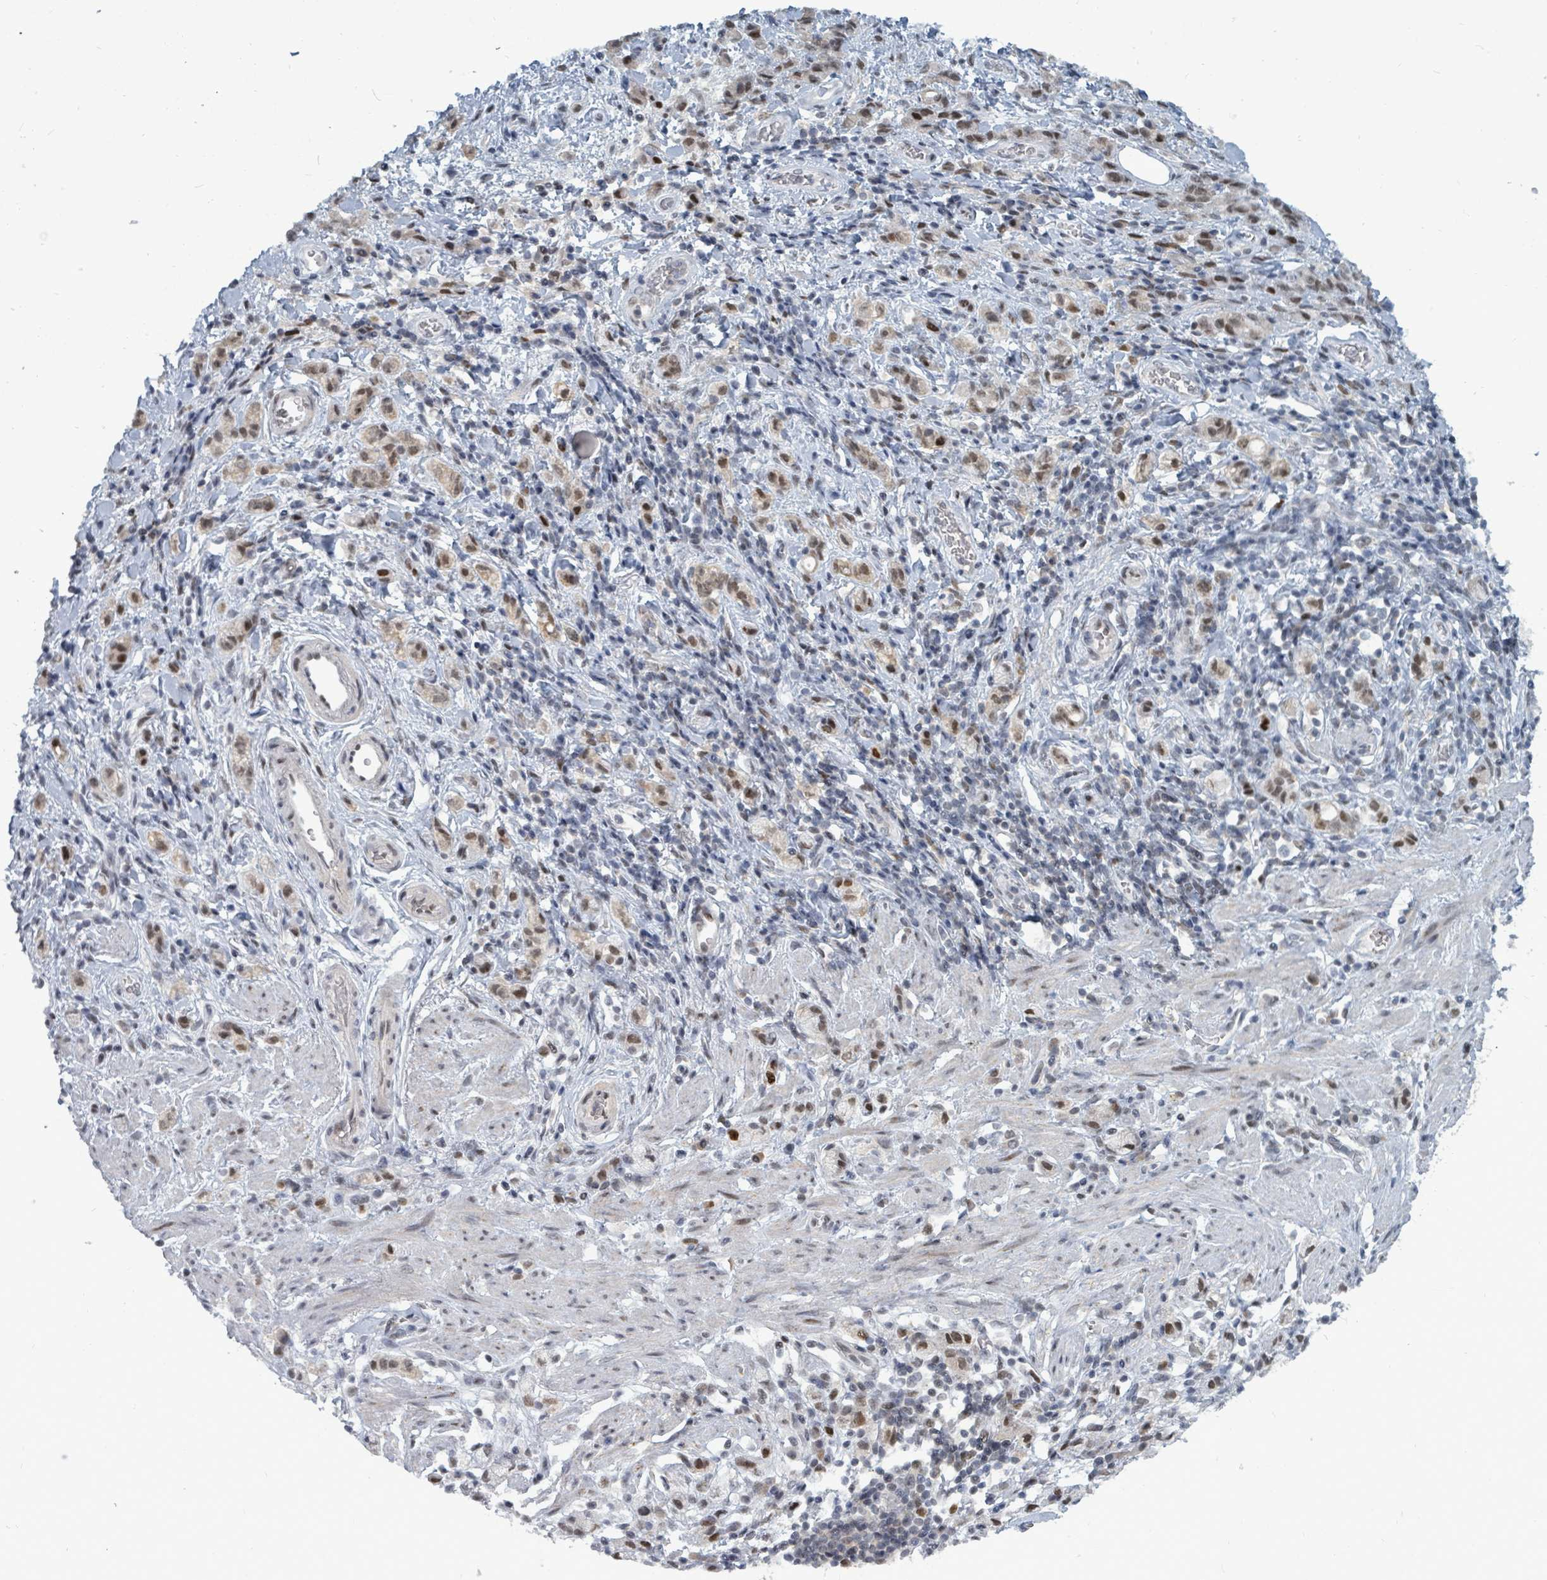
{"staining": {"intensity": "moderate", "quantity": ">75%", "location": "nuclear"}, "tissue": "stomach cancer", "cell_type": "Tumor cells", "image_type": "cancer", "snomed": [{"axis": "morphology", "description": "Adenocarcinoma, NOS"}, {"axis": "topography", "description": "Stomach"}], "caption": "Human stomach cancer (adenocarcinoma) stained with a protein marker reveals moderate staining in tumor cells.", "gene": "UCK1", "patient": {"sex": "male", "age": 77}}